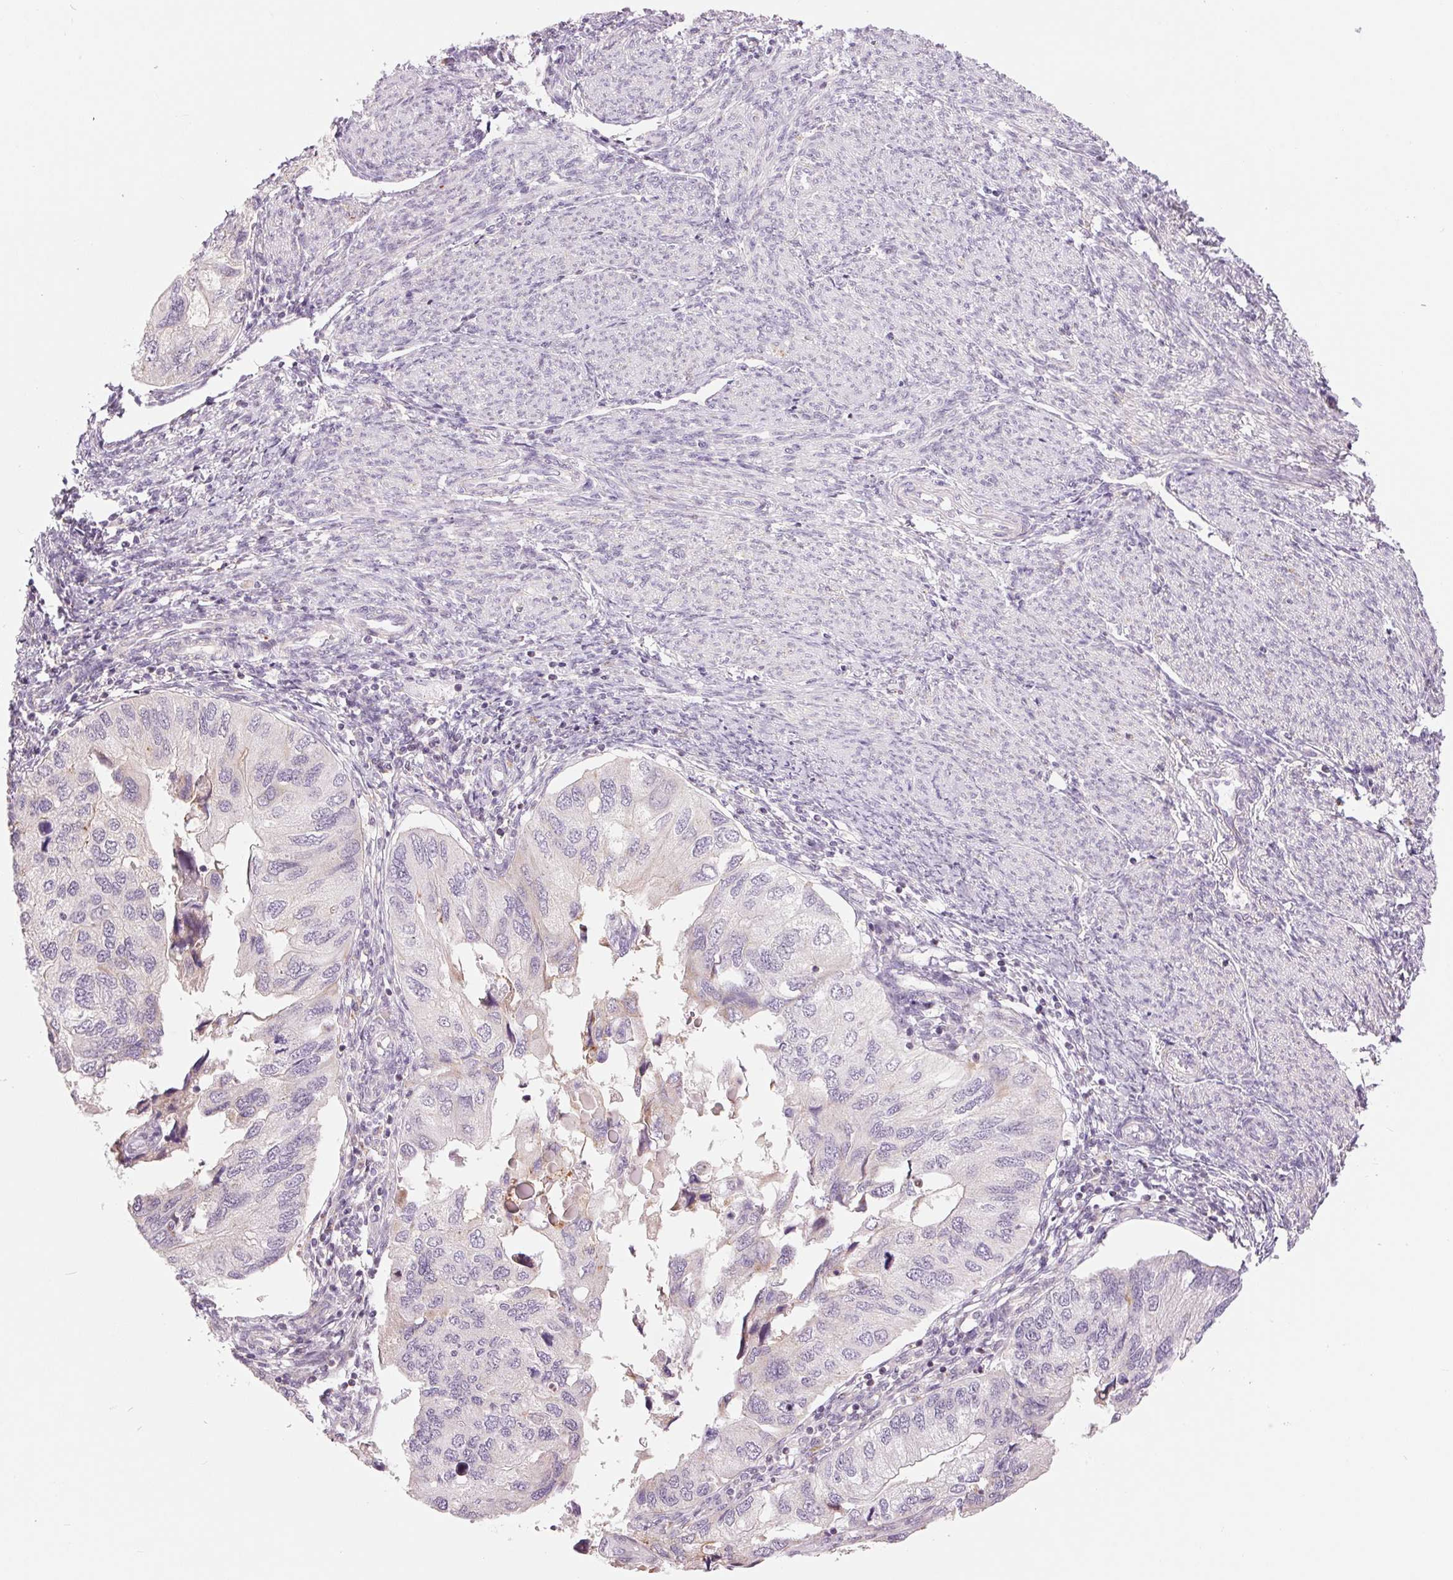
{"staining": {"intensity": "negative", "quantity": "none", "location": "none"}, "tissue": "endometrial cancer", "cell_type": "Tumor cells", "image_type": "cancer", "snomed": [{"axis": "morphology", "description": "Carcinoma, NOS"}, {"axis": "topography", "description": "Uterus"}], "caption": "The micrograph shows no staining of tumor cells in endometrial carcinoma.", "gene": "ARHGAP32", "patient": {"sex": "female", "age": 76}}